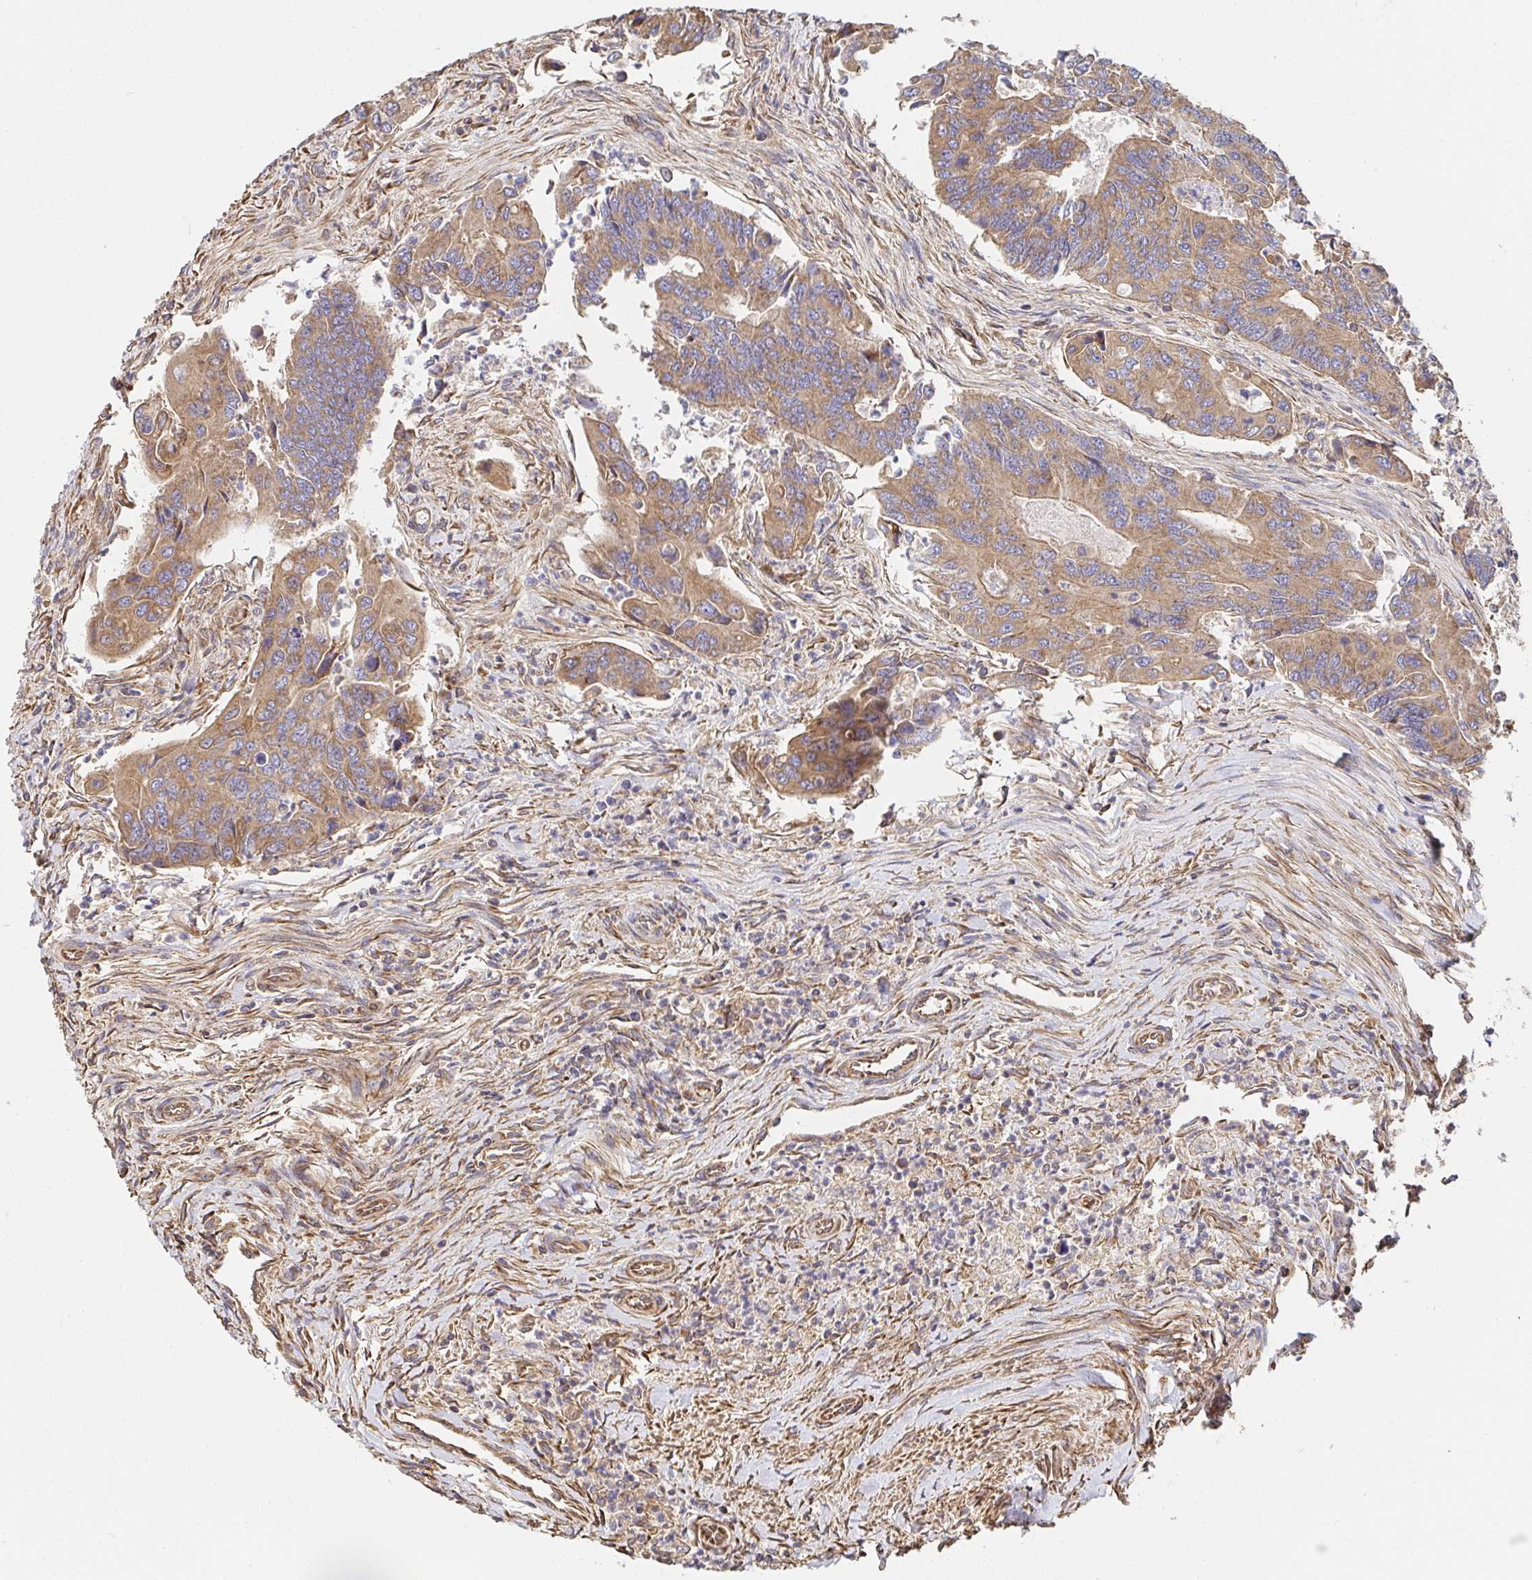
{"staining": {"intensity": "moderate", "quantity": ">75%", "location": "cytoplasmic/membranous"}, "tissue": "colorectal cancer", "cell_type": "Tumor cells", "image_type": "cancer", "snomed": [{"axis": "morphology", "description": "Adenocarcinoma, NOS"}, {"axis": "topography", "description": "Colon"}], "caption": "Colorectal adenocarcinoma stained with a brown dye displays moderate cytoplasmic/membranous positive positivity in approximately >75% of tumor cells.", "gene": "APBB1", "patient": {"sex": "female", "age": 67}}